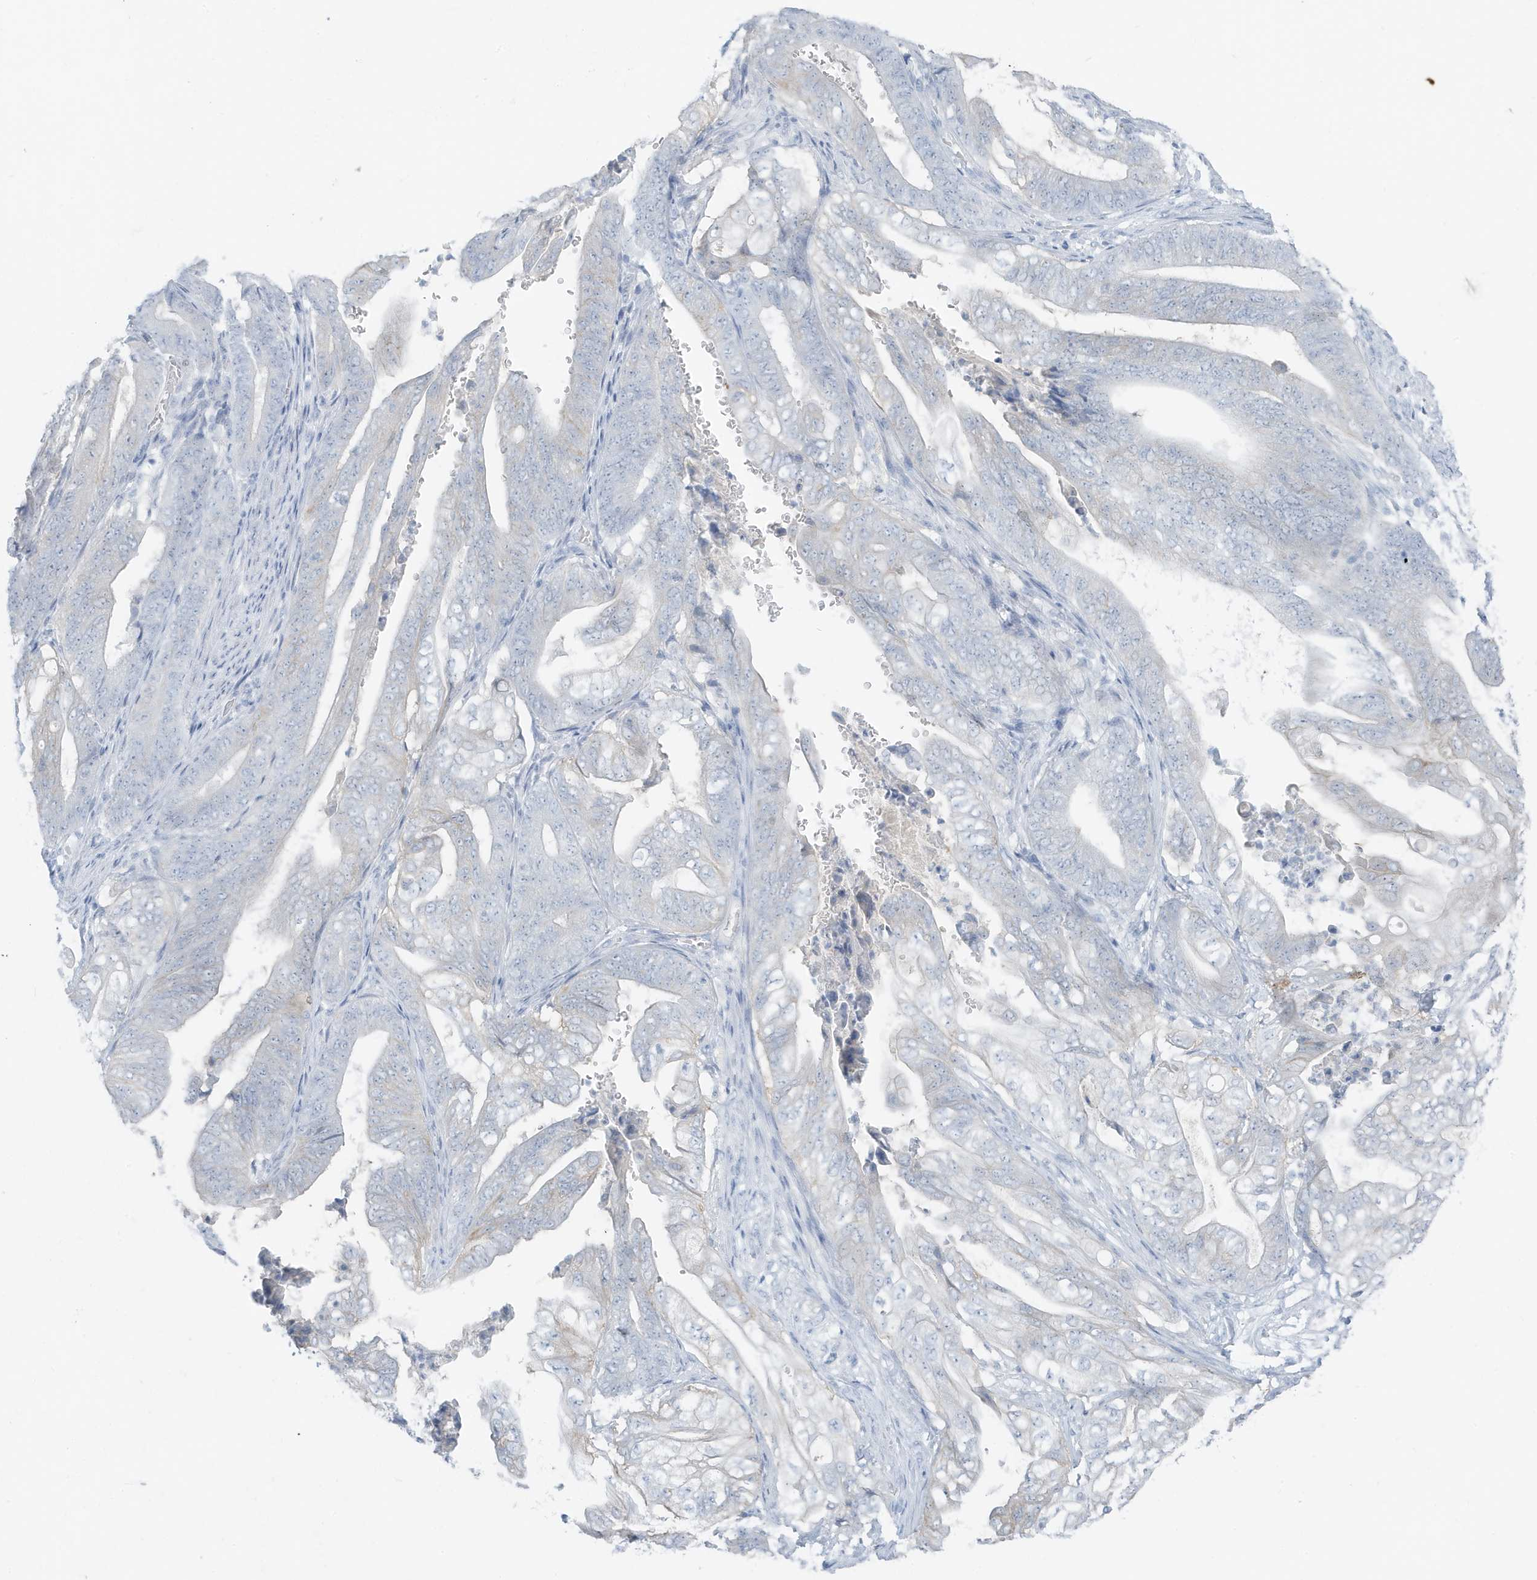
{"staining": {"intensity": "weak", "quantity": "<25%", "location": "cytoplasmic/membranous"}, "tissue": "stomach cancer", "cell_type": "Tumor cells", "image_type": "cancer", "snomed": [{"axis": "morphology", "description": "Adenocarcinoma, NOS"}, {"axis": "topography", "description": "Stomach"}], "caption": "Immunohistochemical staining of human stomach cancer (adenocarcinoma) displays no significant staining in tumor cells.", "gene": "ZFP64", "patient": {"sex": "female", "age": 73}}